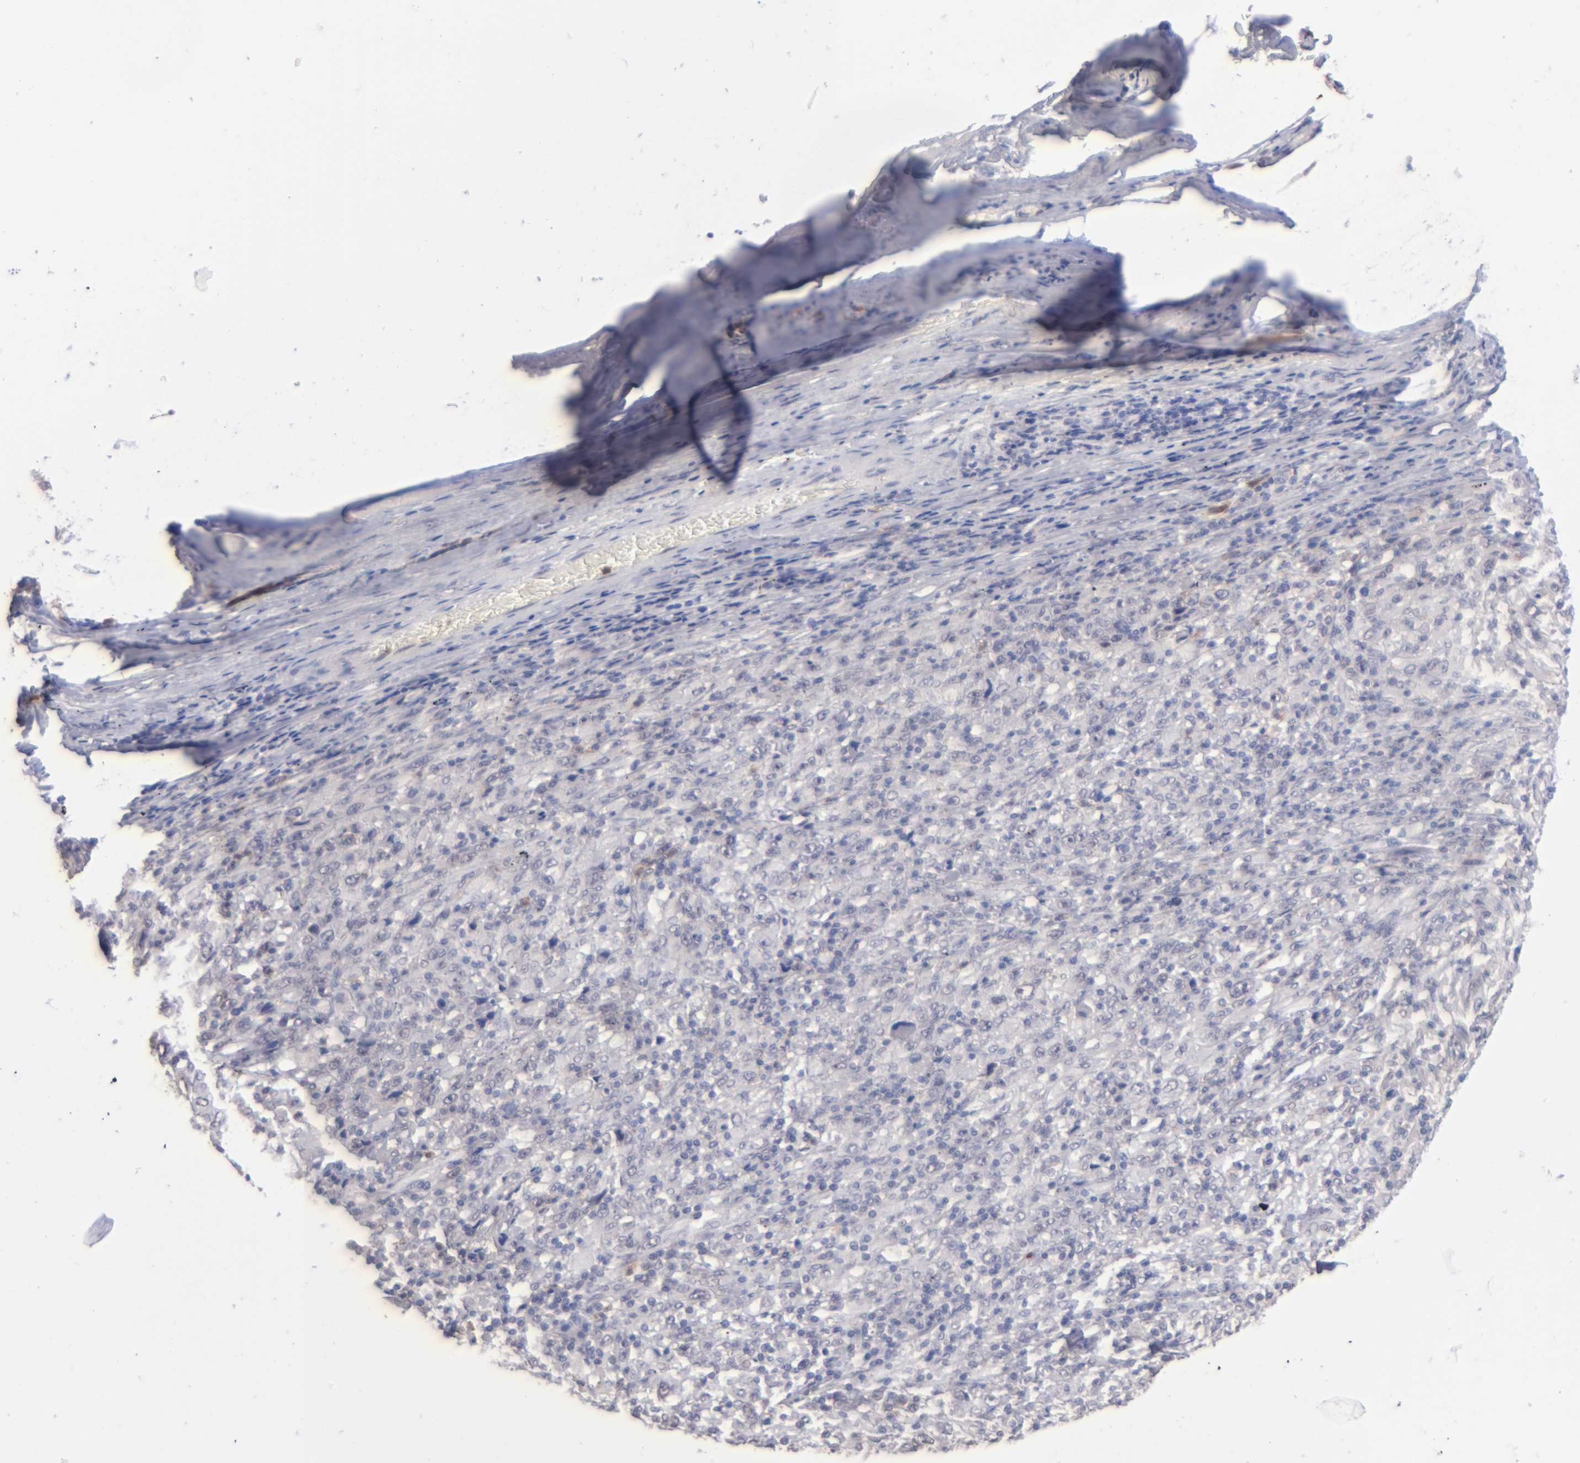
{"staining": {"intensity": "negative", "quantity": "none", "location": "none"}, "tissue": "melanoma", "cell_type": "Tumor cells", "image_type": "cancer", "snomed": [{"axis": "morphology", "description": "Malignant melanoma, Metastatic site"}, {"axis": "topography", "description": "Skin"}], "caption": "DAB immunohistochemical staining of human melanoma exhibits no significant positivity in tumor cells.", "gene": "MGAM", "patient": {"sex": "female", "age": 56}}